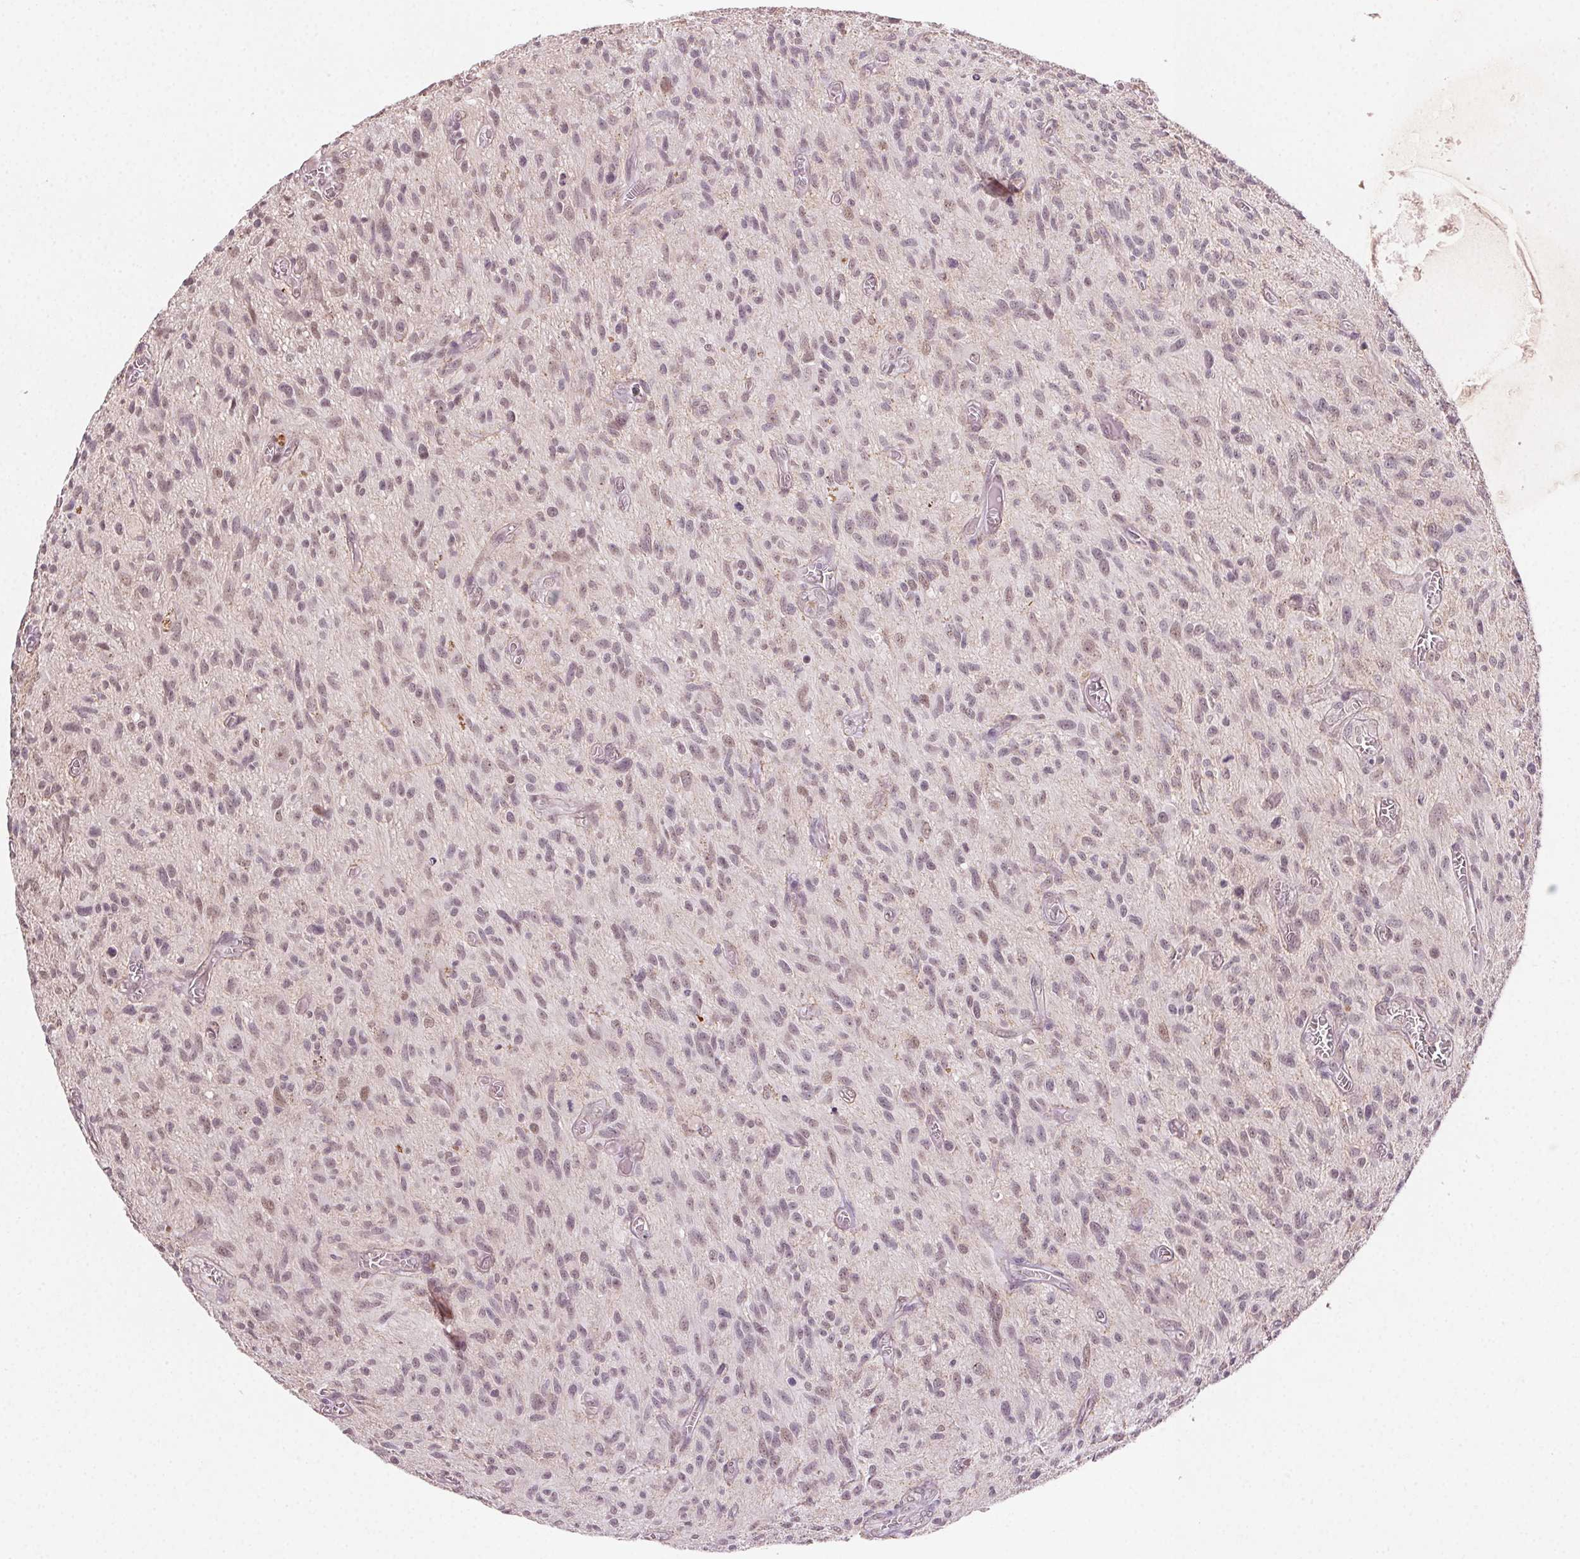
{"staining": {"intensity": "negative", "quantity": "none", "location": "none"}, "tissue": "glioma", "cell_type": "Tumor cells", "image_type": "cancer", "snomed": [{"axis": "morphology", "description": "Glioma, malignant, High grade"}, {"axis": "topography", "description": "Brain"}], "caption": "Micrograph shows no significant protein staining in tumor cells of malignant glioma (high-grade).", "gene": "TUB", "patient": {"sex": "male", "age": 75}}